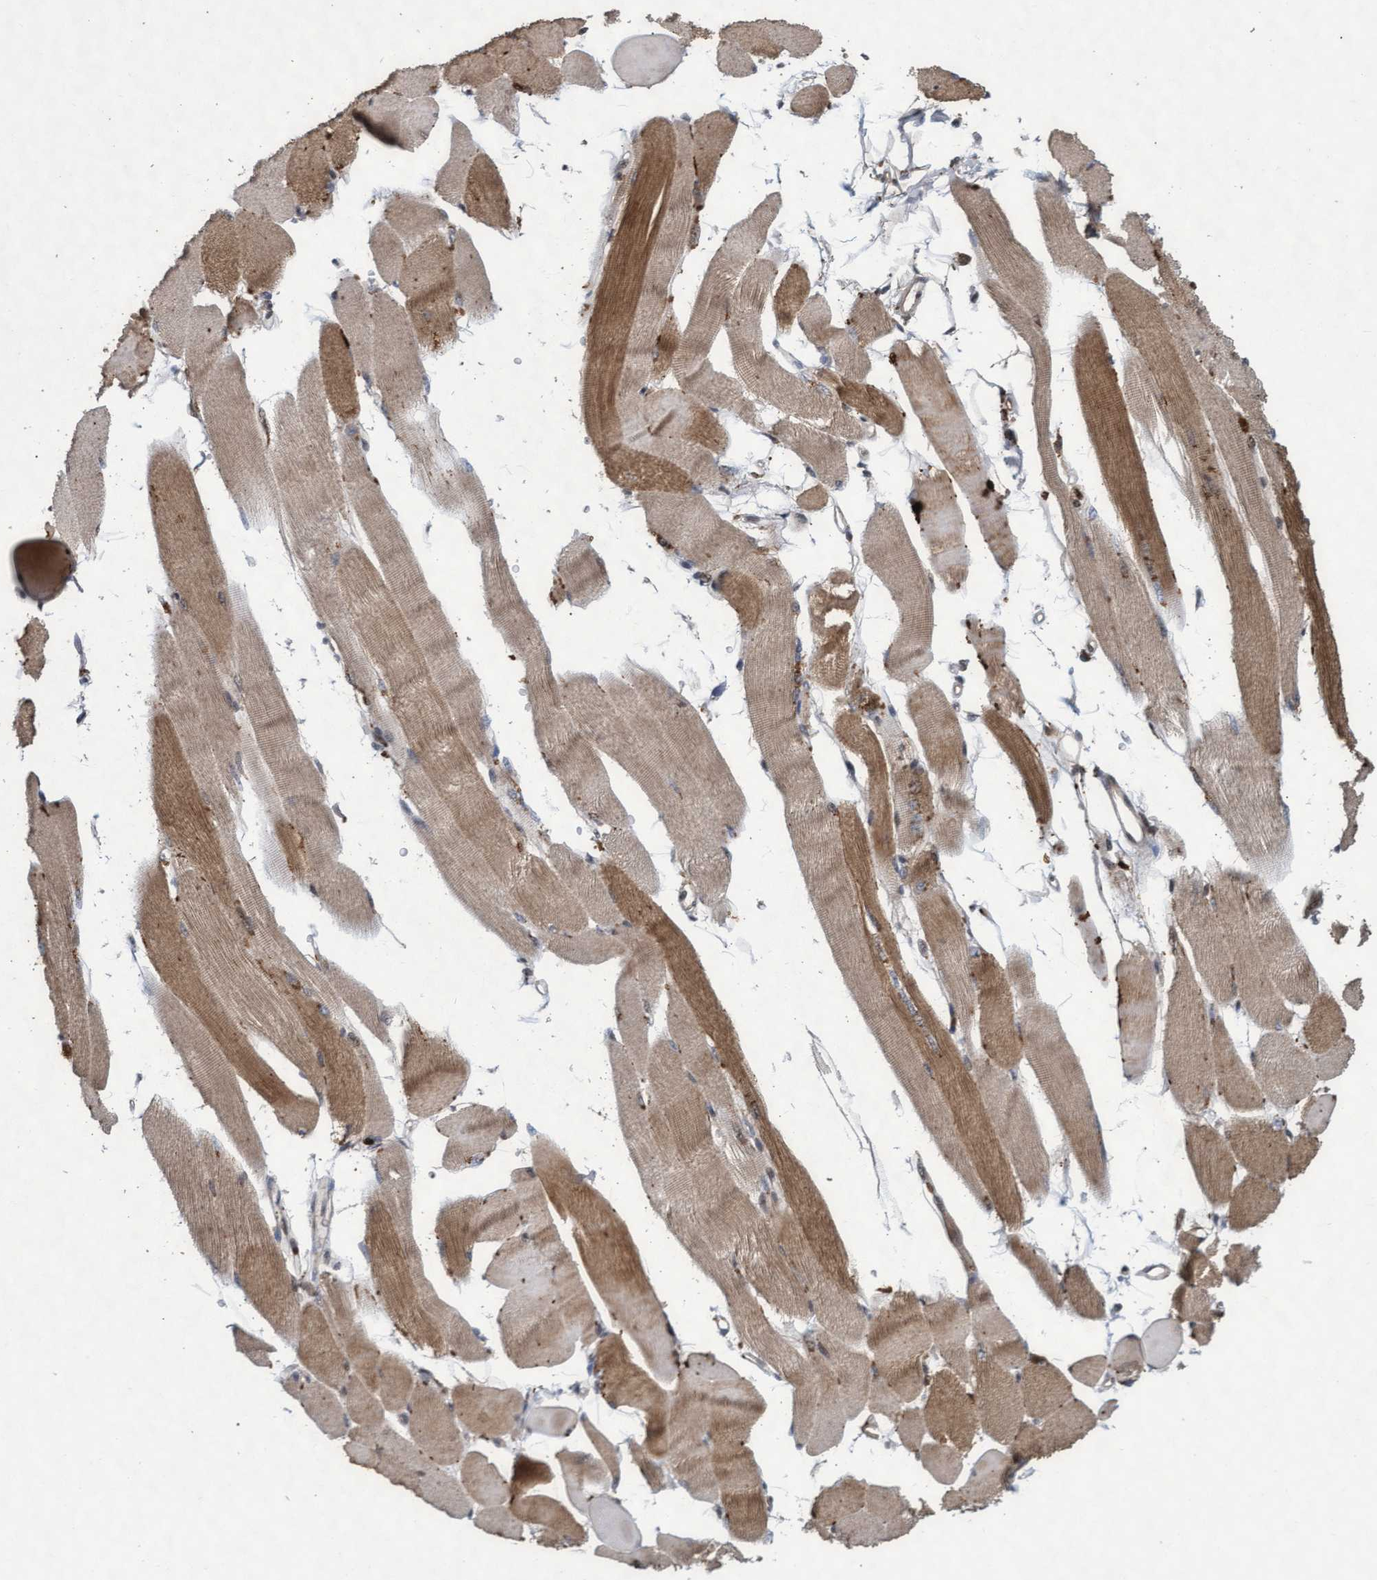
{"staining": {"intensity": "moderate", "quantity": ">75%", "location": "cytoplasmic/membranous"}, "tissue": "skeletal muscle", "cell_type": "Myocytes", "image_type": "normal", "snomed": [{"axis": "morphology", "description": "Normal tissue, NOS"}, {"axis": "topography", "description": "Skeletal muscle"}, {"axis": "topography", "description": "Peripheral nerve tissue"}], "caption": "Immunohistochemistry (IHC) of unremarkable human skeletal muscle reveals medium levels of moderate cytoplasmic/membranous staining in about >75% of myocytes.", "gene": "KCNC2", "patient": {"sex": "female", "age": 84}}